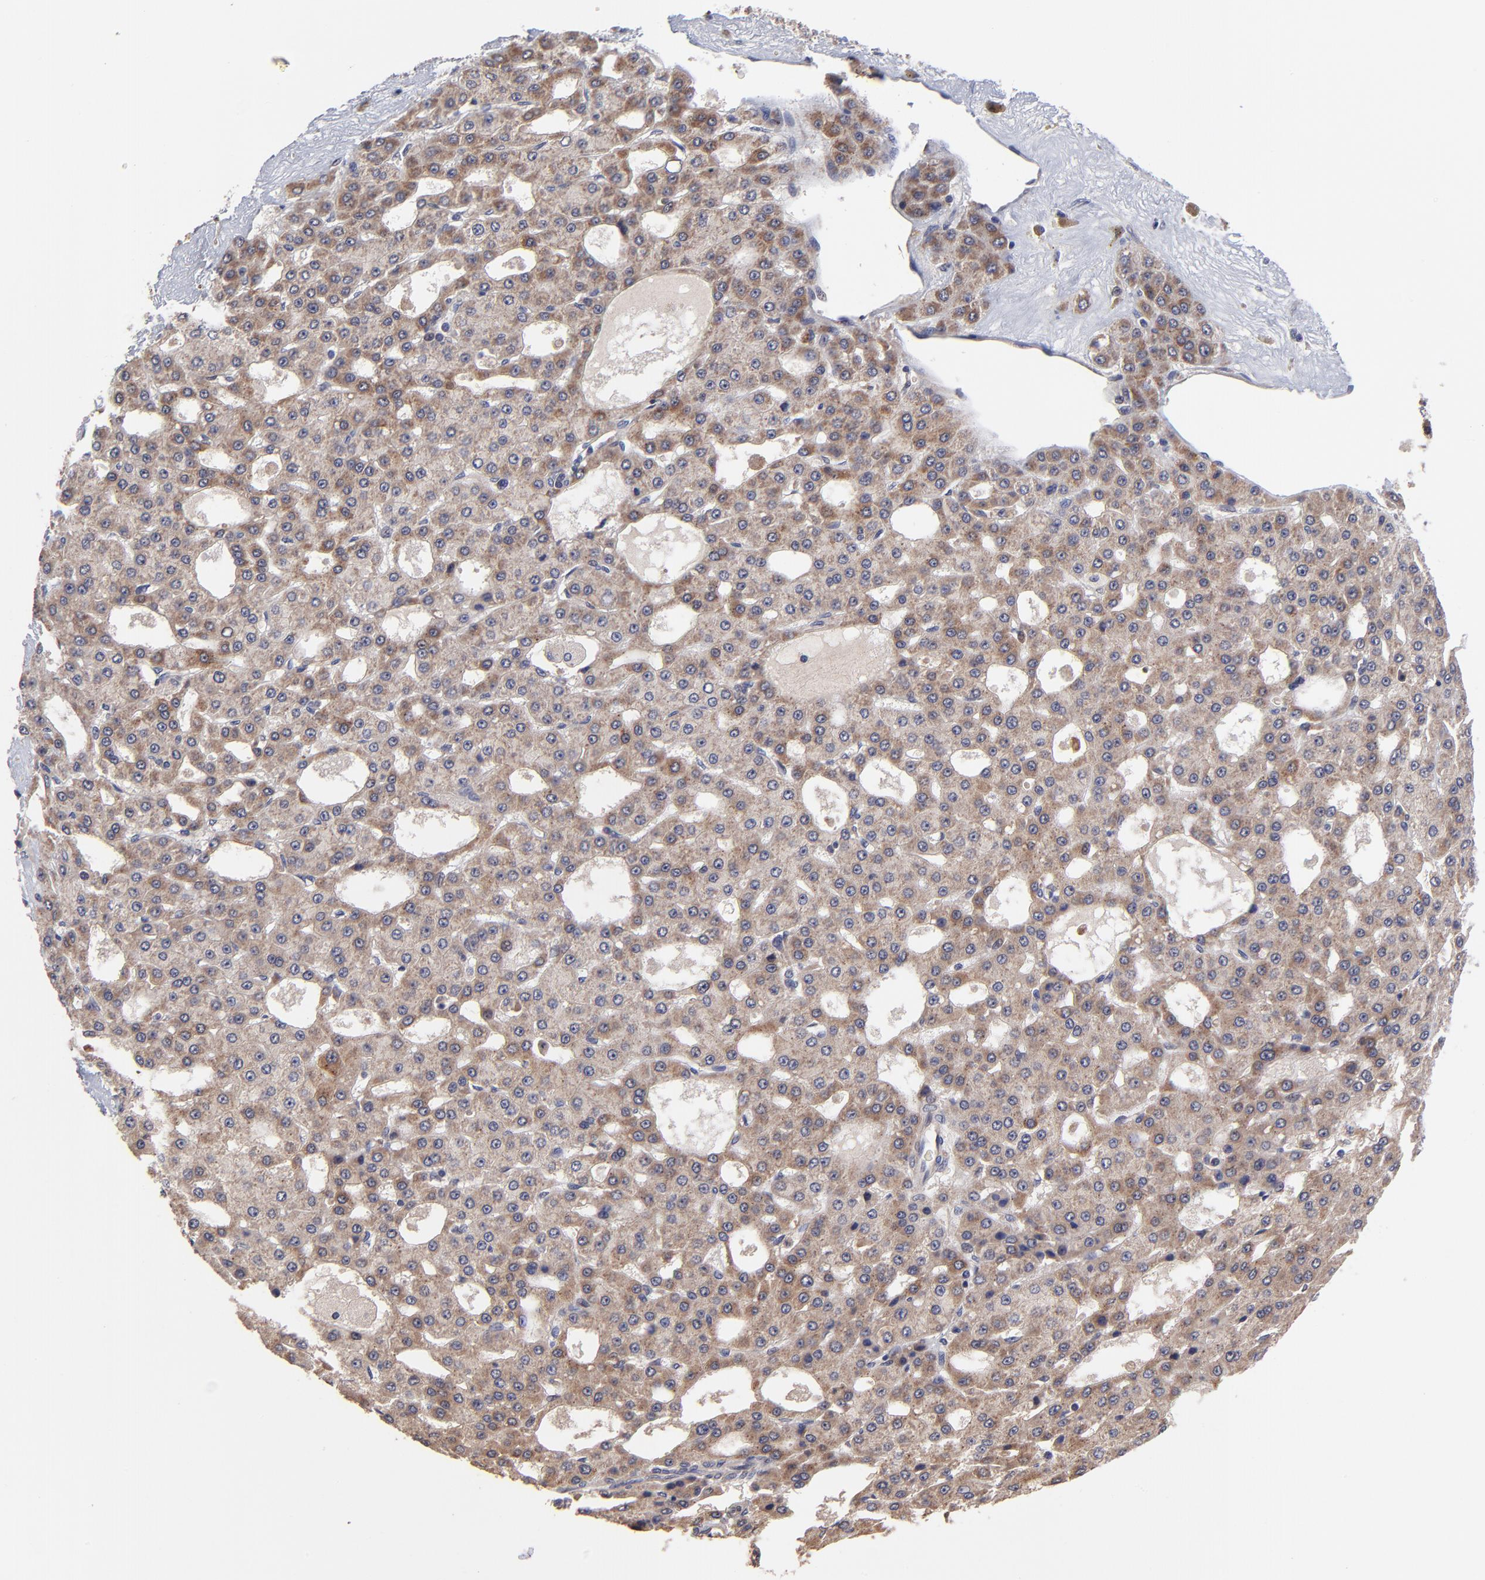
{"staining": {"intensity": "moderate", "quantity": ">75%", "location": "cytoplasmic/membranous"}, "tissue": "liver cancer", "cell_type": "Tumor cells", "image_type": "cancer", "snomed": [{"axis": "morphology", "description": "Carcinoma, Hepatocellular, NOS"}, {"axis": "topography", "description": "Liver"}], "caption": "A micrograph of liver cancer stained for a protein exhibits moderate cytoplasmic/membranous brown staining in tumor cells.", "gene": "BAIAP2L2", "patient": {"sex": "male", "age": 47}}